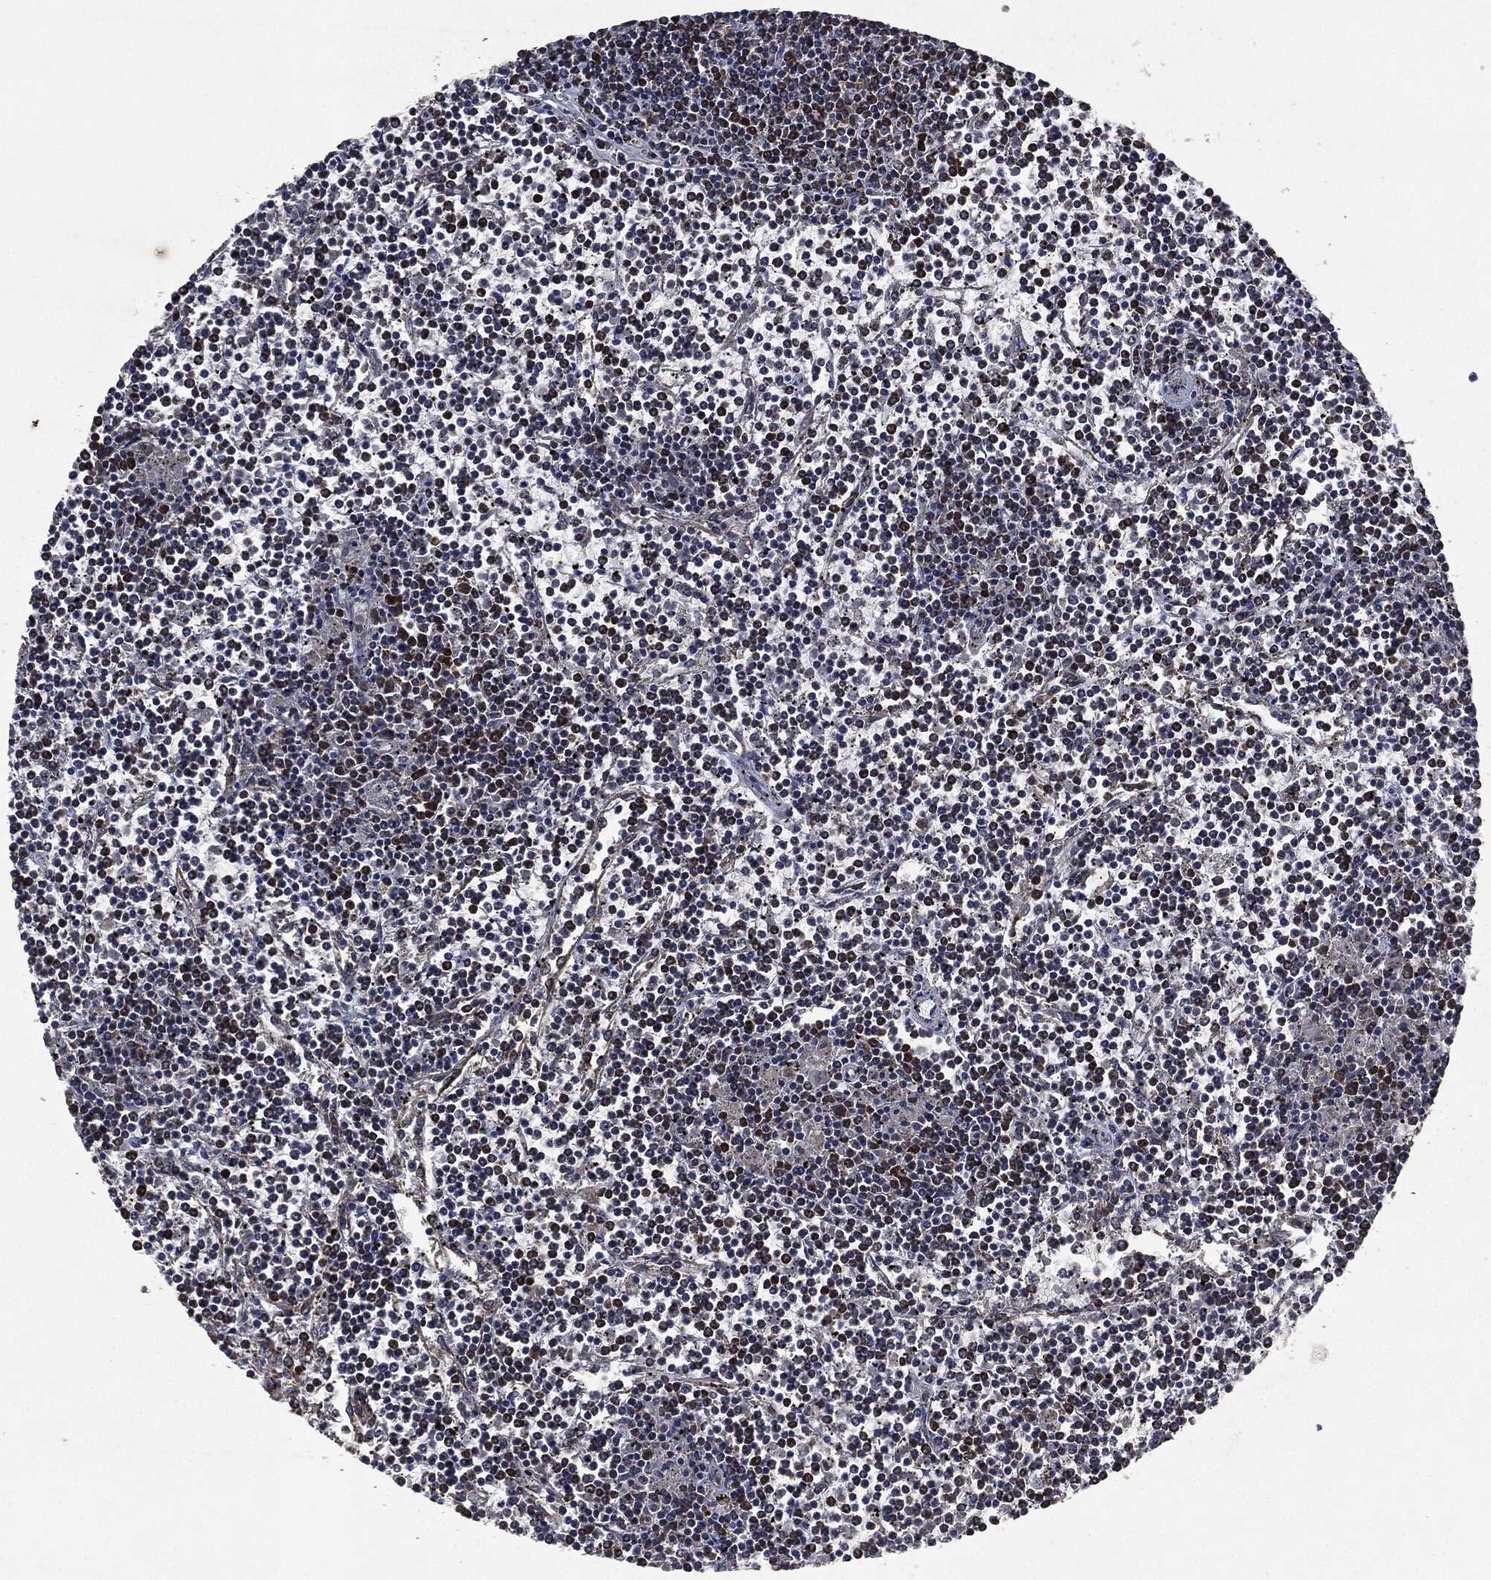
{"staining": {"intensity": "moderate", "quantity": "<25%", "location": "cytoplasmic/membranous"}, "tissue": "lymphoma", "cell_type": "Tumor cells", "image_type": "cancer", "snomed": [{"axis": "morphology", "description": "Malignant lymphoma, non-Hodgkin's type, Low grade"}, {"axis": "topography", "description": "Spleen"}], "caption": "A micrograph of malignant lymphoma, non-Hodgkin's type (low-grade) stained for a protein demonstrates moderate cytoplasmic/membranous brown staining in tumor cells.", "gene": "RYK", "patient": {"sex": "female", "age": 19}}